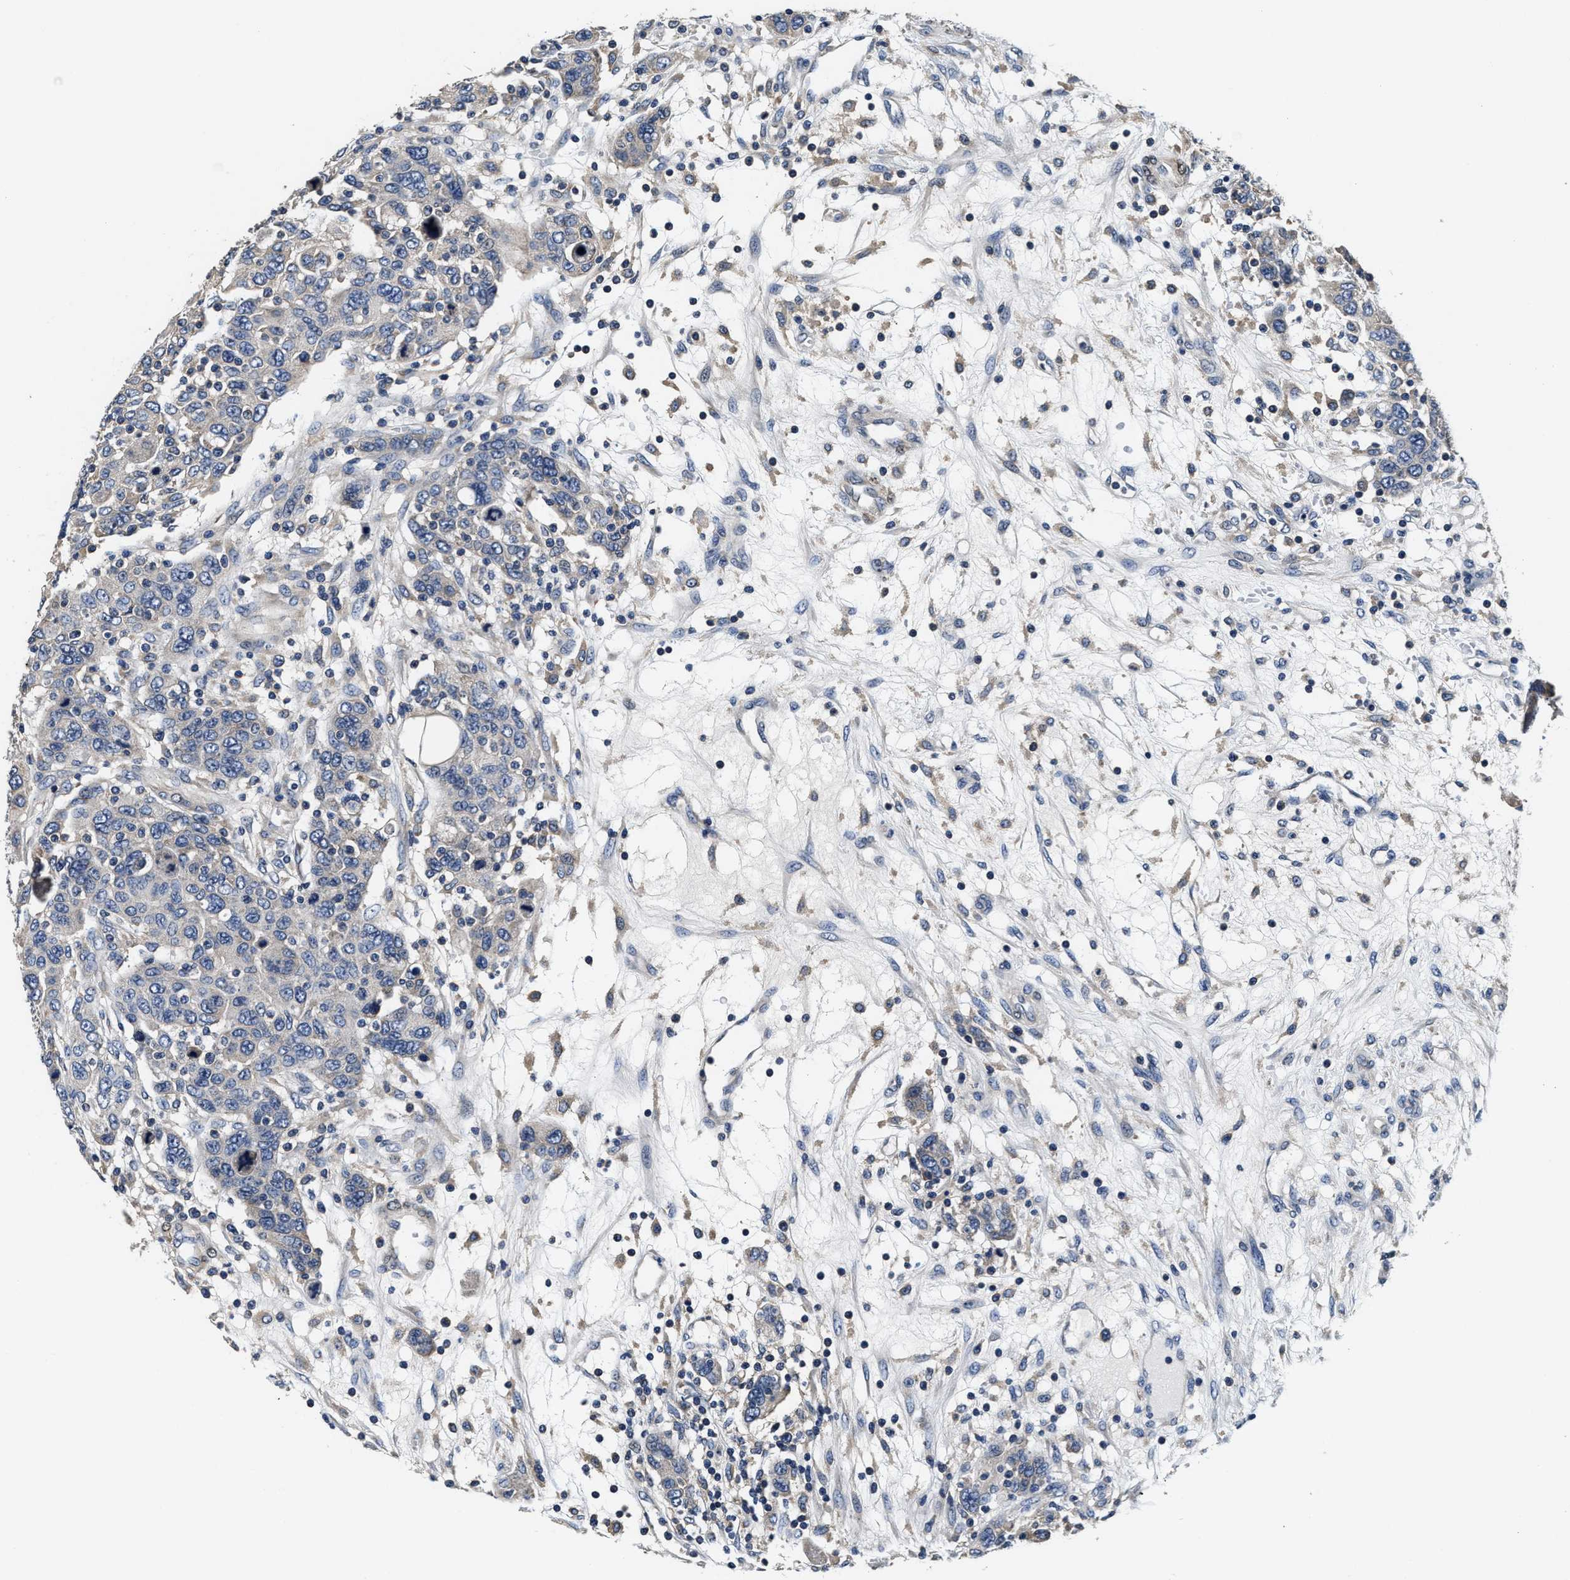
{"staining": {"intensity": "weak", "quantity": "25%-75%", "location": "cytoplasmic/membranous"}, "tissue": "breast cancer", "cell_type": "Tumor cells", "image_type": "cancer", "snomed": [{"axis": "morphology", "description": "Duct carcinoma"}, {"axis": "topography", "description": "Breast"}], "caption": "This is a photomicrograph of IHC staining of breast cancer (invasive ductal carcinoma), which shows weak positivity in the cytoplasmic/membranous of tumor cells.", "gene": "ANKIB1", "patient": {"sex": "female", "age": 37}}